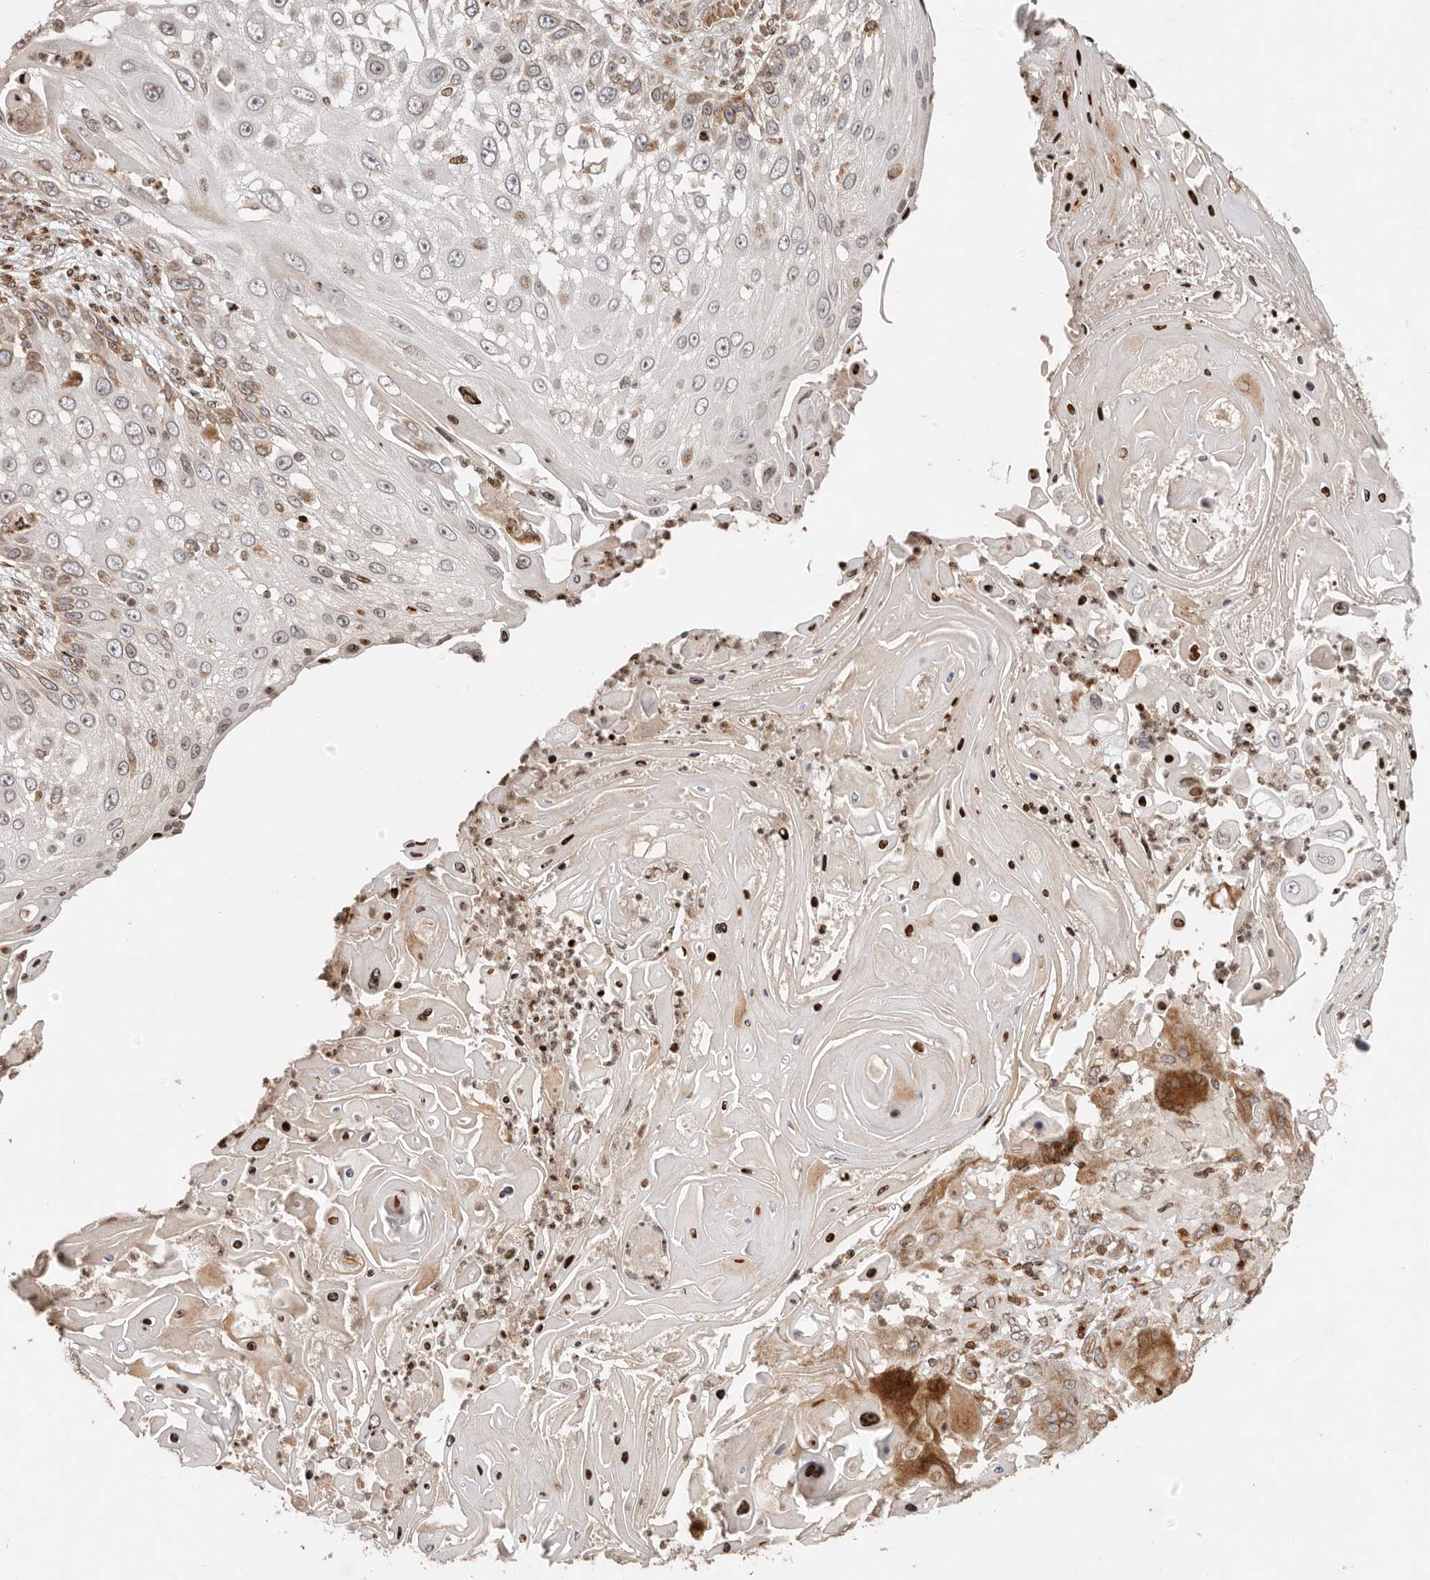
{"staining": {"intensity": "moderate", "quantity": "25%-75%", "location": "cytoplasmic/membranous,nuclear"}, "tissue": "skin cancer", "cell_type": "Tumor cells", "image_type": "cancer", "snomed": [{"axis": "morphology", "description": "Squamous cell carcinoma, NOS"}, {"axis": "topography", "description": "Skin"}], "caption": "High-magnification brightfield microscopy of skin cancer (squamous cell carcinoma) stained with DAB (3,3'-diaminobenzidine) (brown) and counterstained with hematoxylin (blue). tumor cells exhibit moderate cytoplasmic/membranous and nuclear expression is seen in approximately25%-75% of cells.", "gene": "TRIM4", "patient": {"sex": "female", "age": 44}}